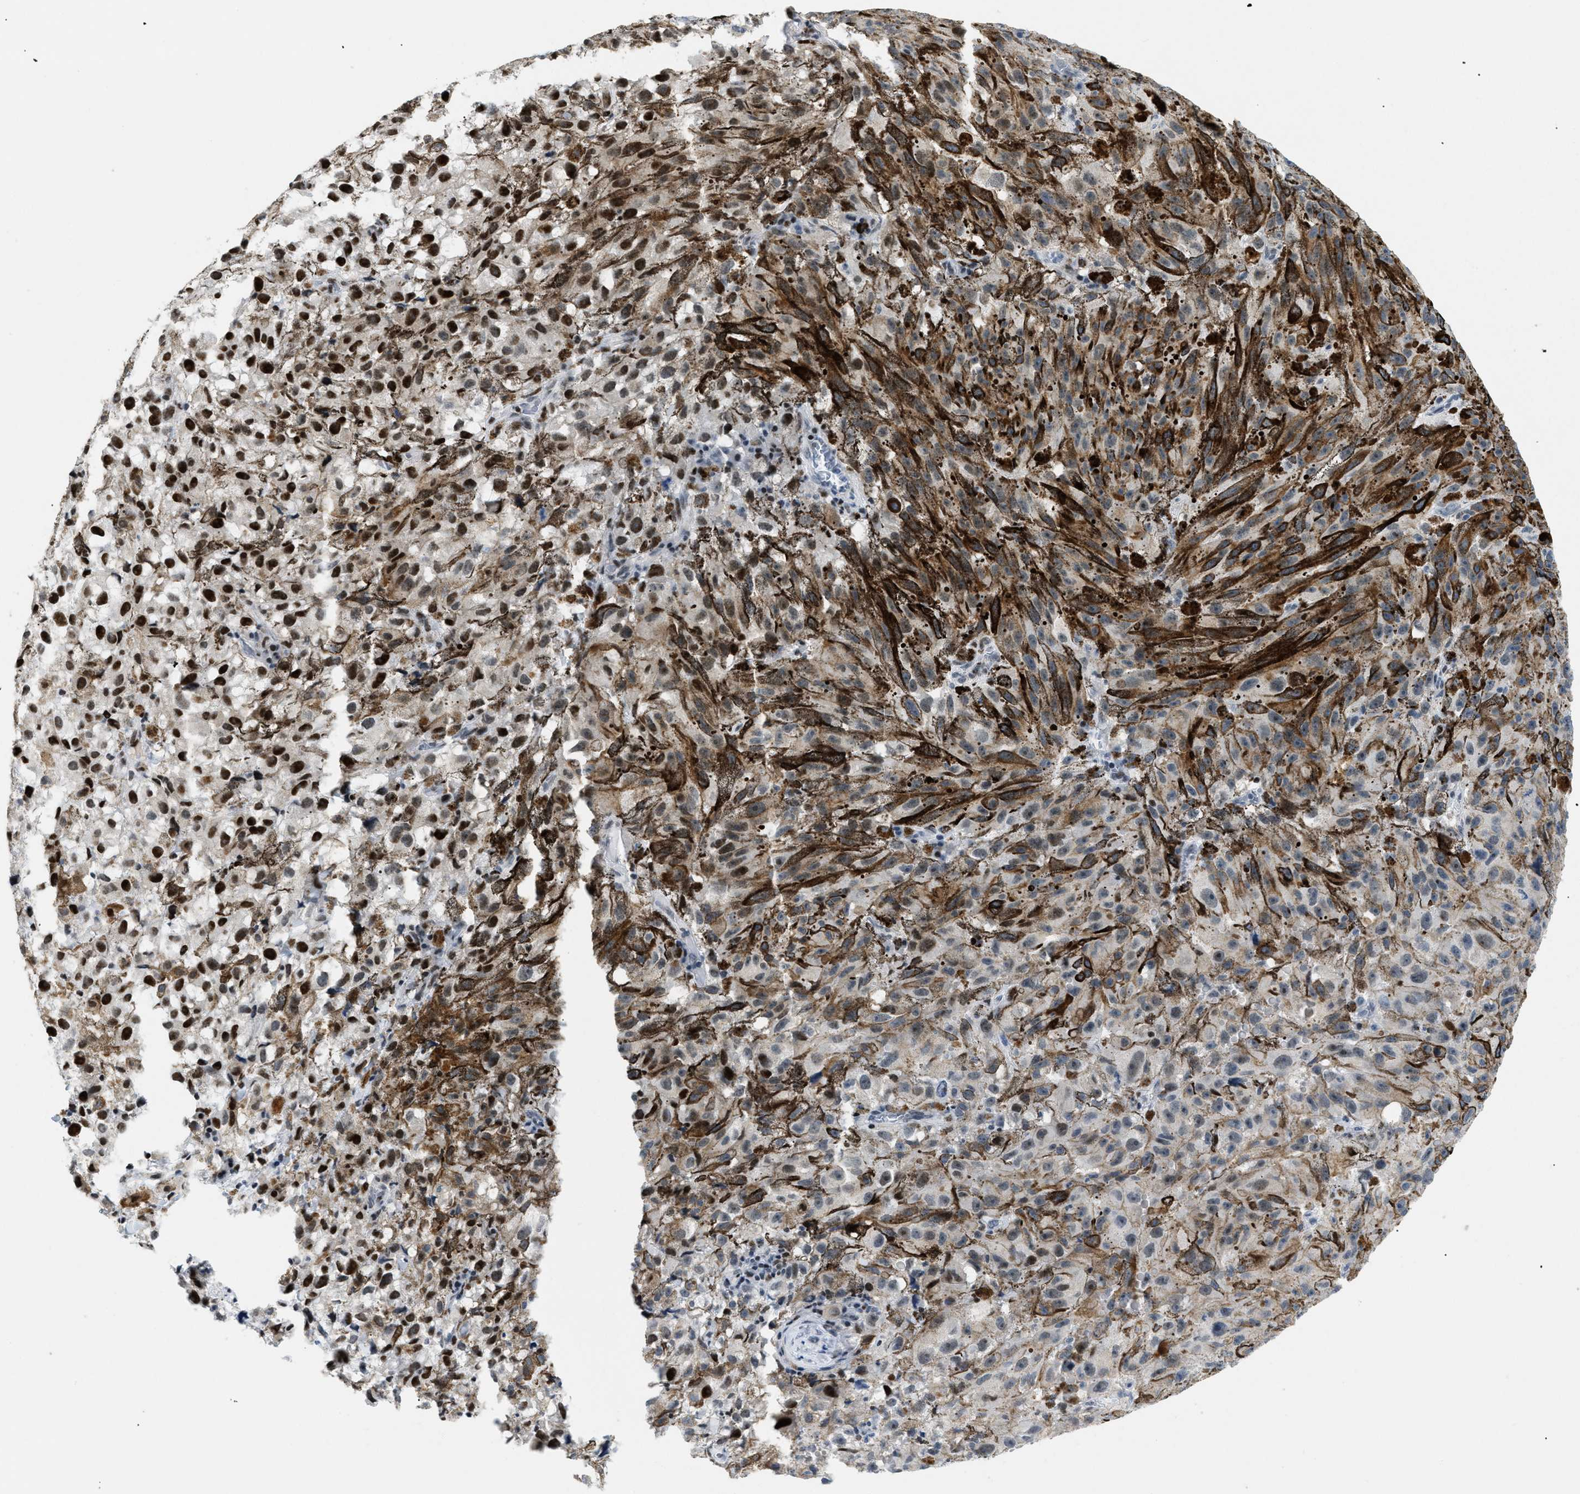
{"staining": {"intensity": "strong", "quantity": "25%-75%", "location": "nuclear"}, "tissue": "melanoma", "cell_type": "Tumor cells", "image_type": "cancer", "snomed": [{"axis": "morphology", "description": "Malignant melanoma, NOS"}, {"axis": "topography", "description": "Skin"}], "caption": "Malignant melanoma stained for a protein (brown) demonstrates strong nuclear positive positivity in about 25%-75% of tumor cells.", "gene": "MED1", "patient": {"sex": "female", "age": 104}}